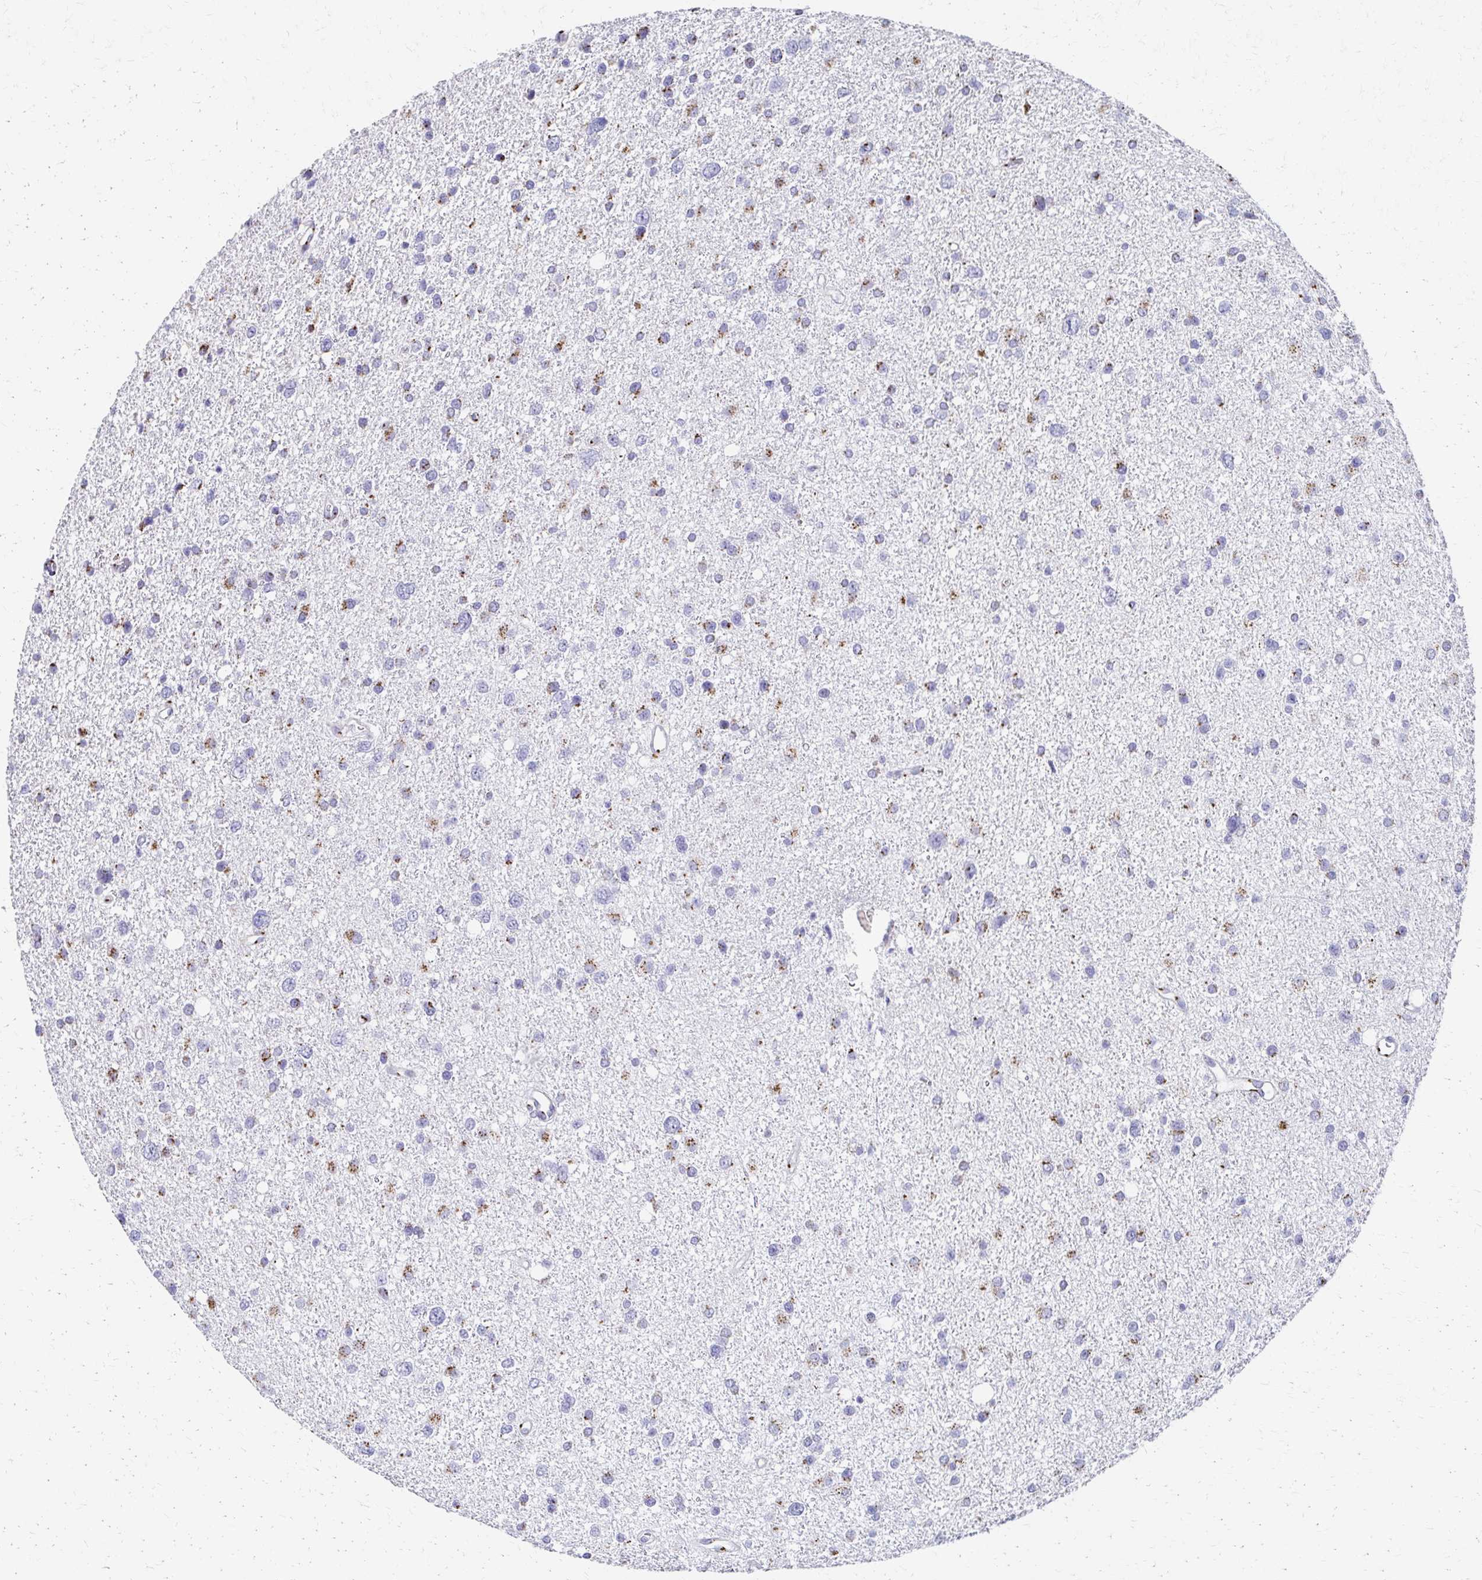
{"staining": {"intensity": "moderate", "quantity": "<25%", "location": "cytoplasmic/membranous"}, "tissue": "glioma", "cell_type": "Tumor cells", "image_type": "cancer", "snomed": [{"axis": "morphology", "description": "Glioma, malignant, Low grade"}, {"axis": "topography", "description": "Brain"}], "caption": "Immunohistochemistry (IHC) photomicrograph of human glioma stained for a protein (brown), which demonstrates low levels of moderate cytoplasmic/membranous staining in about <25% of tumor cells.", "gene": "TM9SF1", "patient": {"sex": "female", "age": 55}}